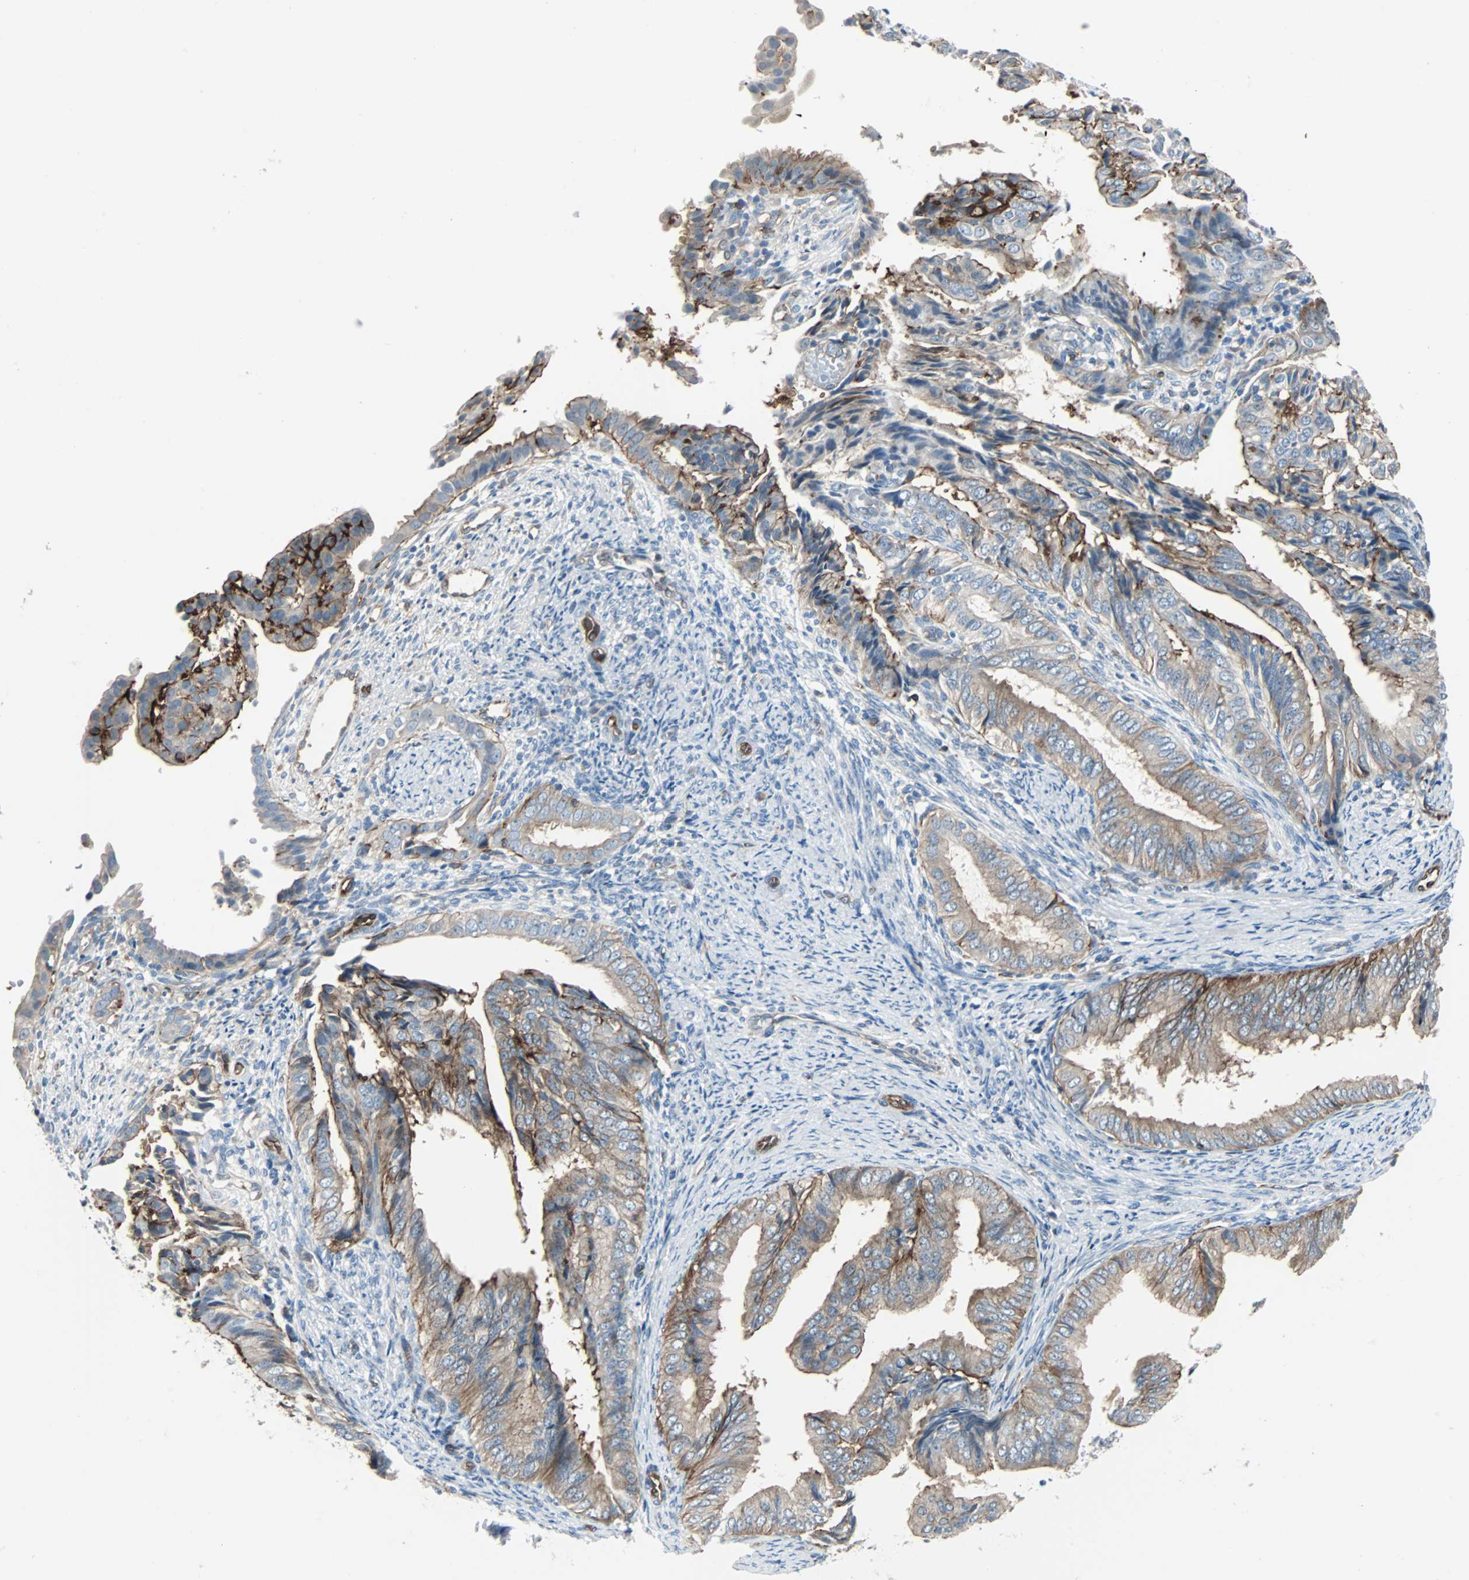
{"staining": {"intensity": "moderate", "quantity": ">75%", "location": "cytoplasmic/membranous"}, "tissue": "endometrial cancer", "cell_type": "Tumor cells", "image_type": "cancer", "snomed": [{"axis": "morphology", "description": "Adenocarcinoma, NOS"}, {"axis": "topography", "description": "Endometrium"}], "caption": "Immunohistochemical staining of endometrial adenocarcinoma reveals medium levels of moderate cytoplasmic/membranous protein positivity in about >75% of tumor cells.", "gene": "SWAP70", "patient": {"sex": "female", "age": 58}}